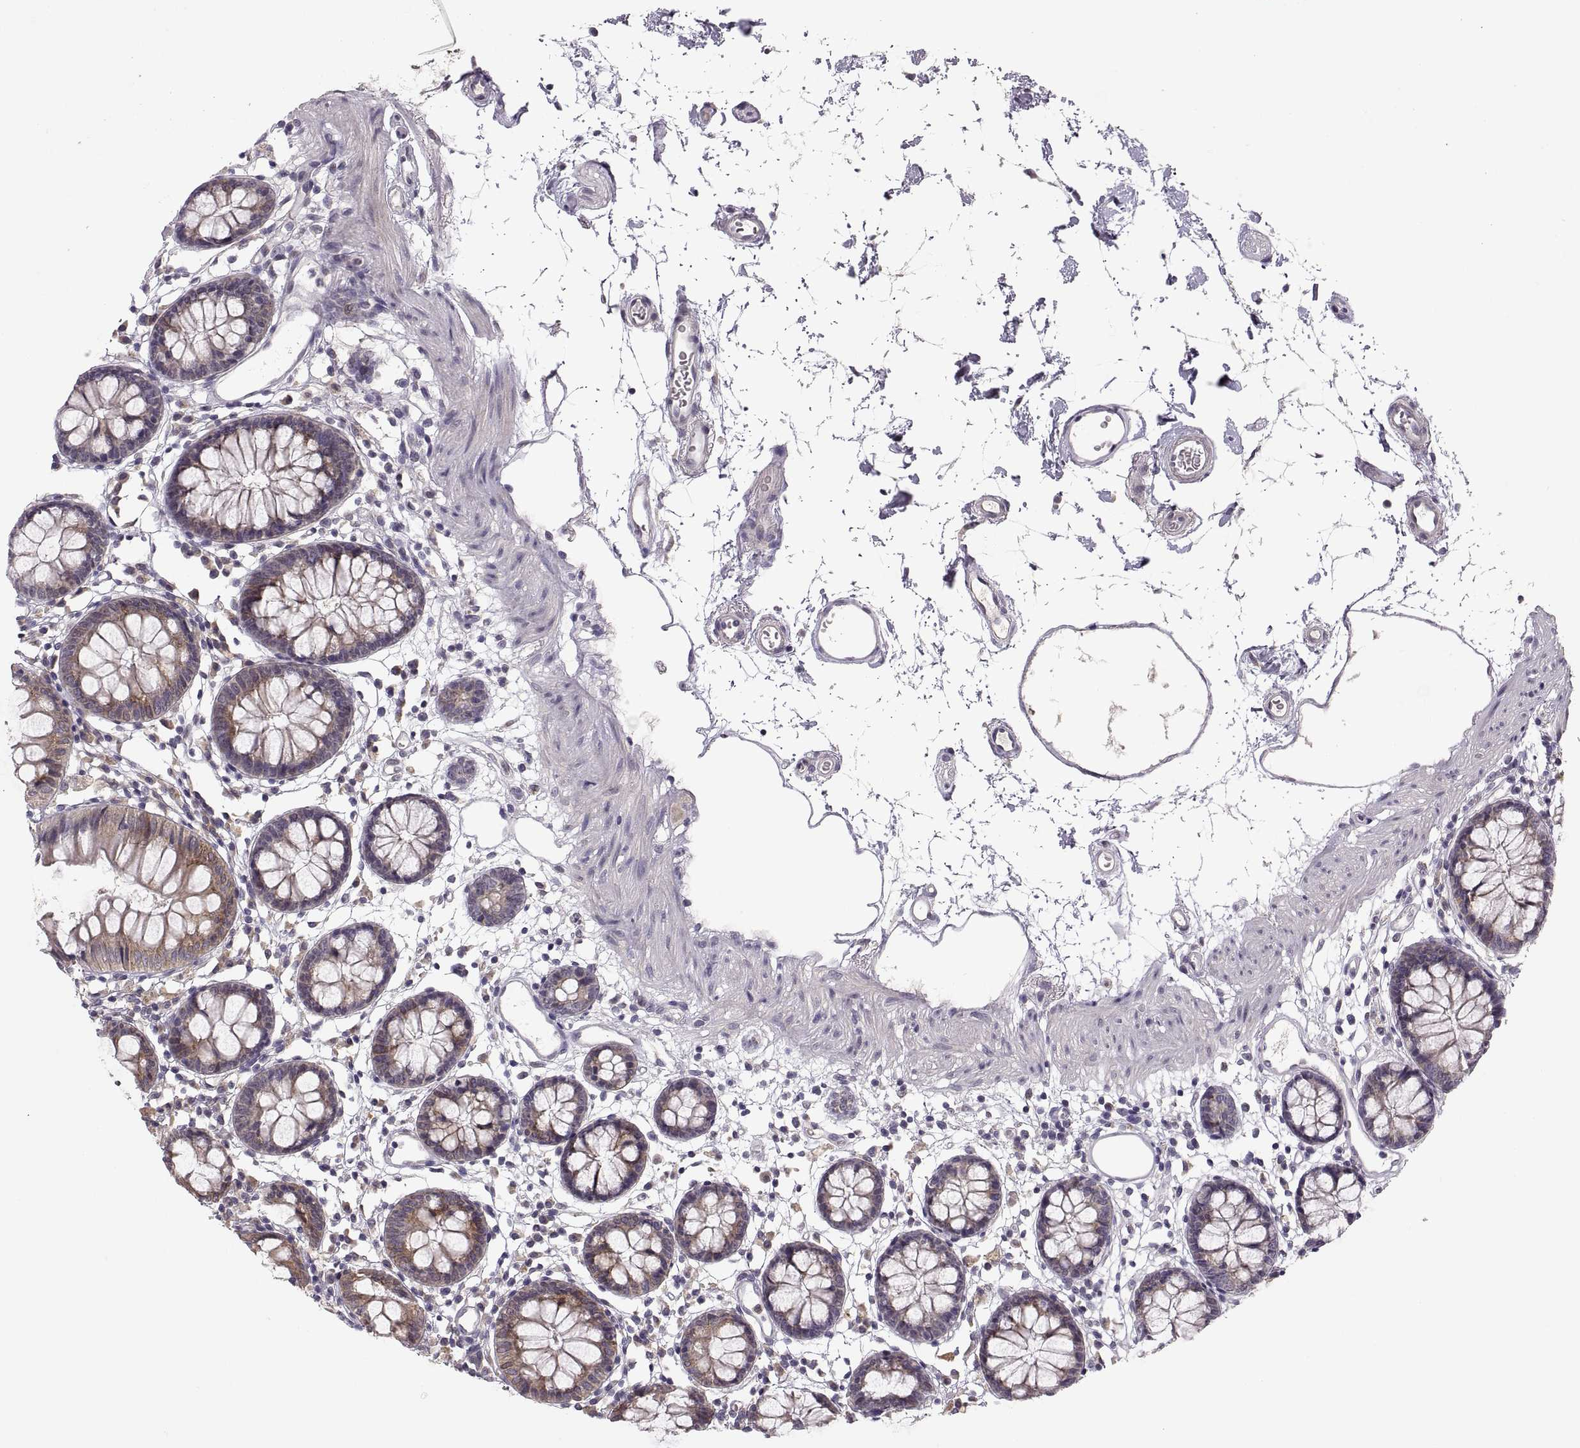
{"staining": {"intensity": "negative", "quantity": "none", "location": "none"}, "tissue": "colon", "cell_type": "Endothelial cells", "image_type": "normal", "snomed": [{"axis": "morphology", "description": "Normal tissue, NOS"}, {"axis": "topography", "description": "Colon"}], "caption": "Colon was stained to show a protein in brown. There is no significant positivity in endothelial cells.", "gene": "HMGCR", "patient": {"sex": "female", "age": 84}}